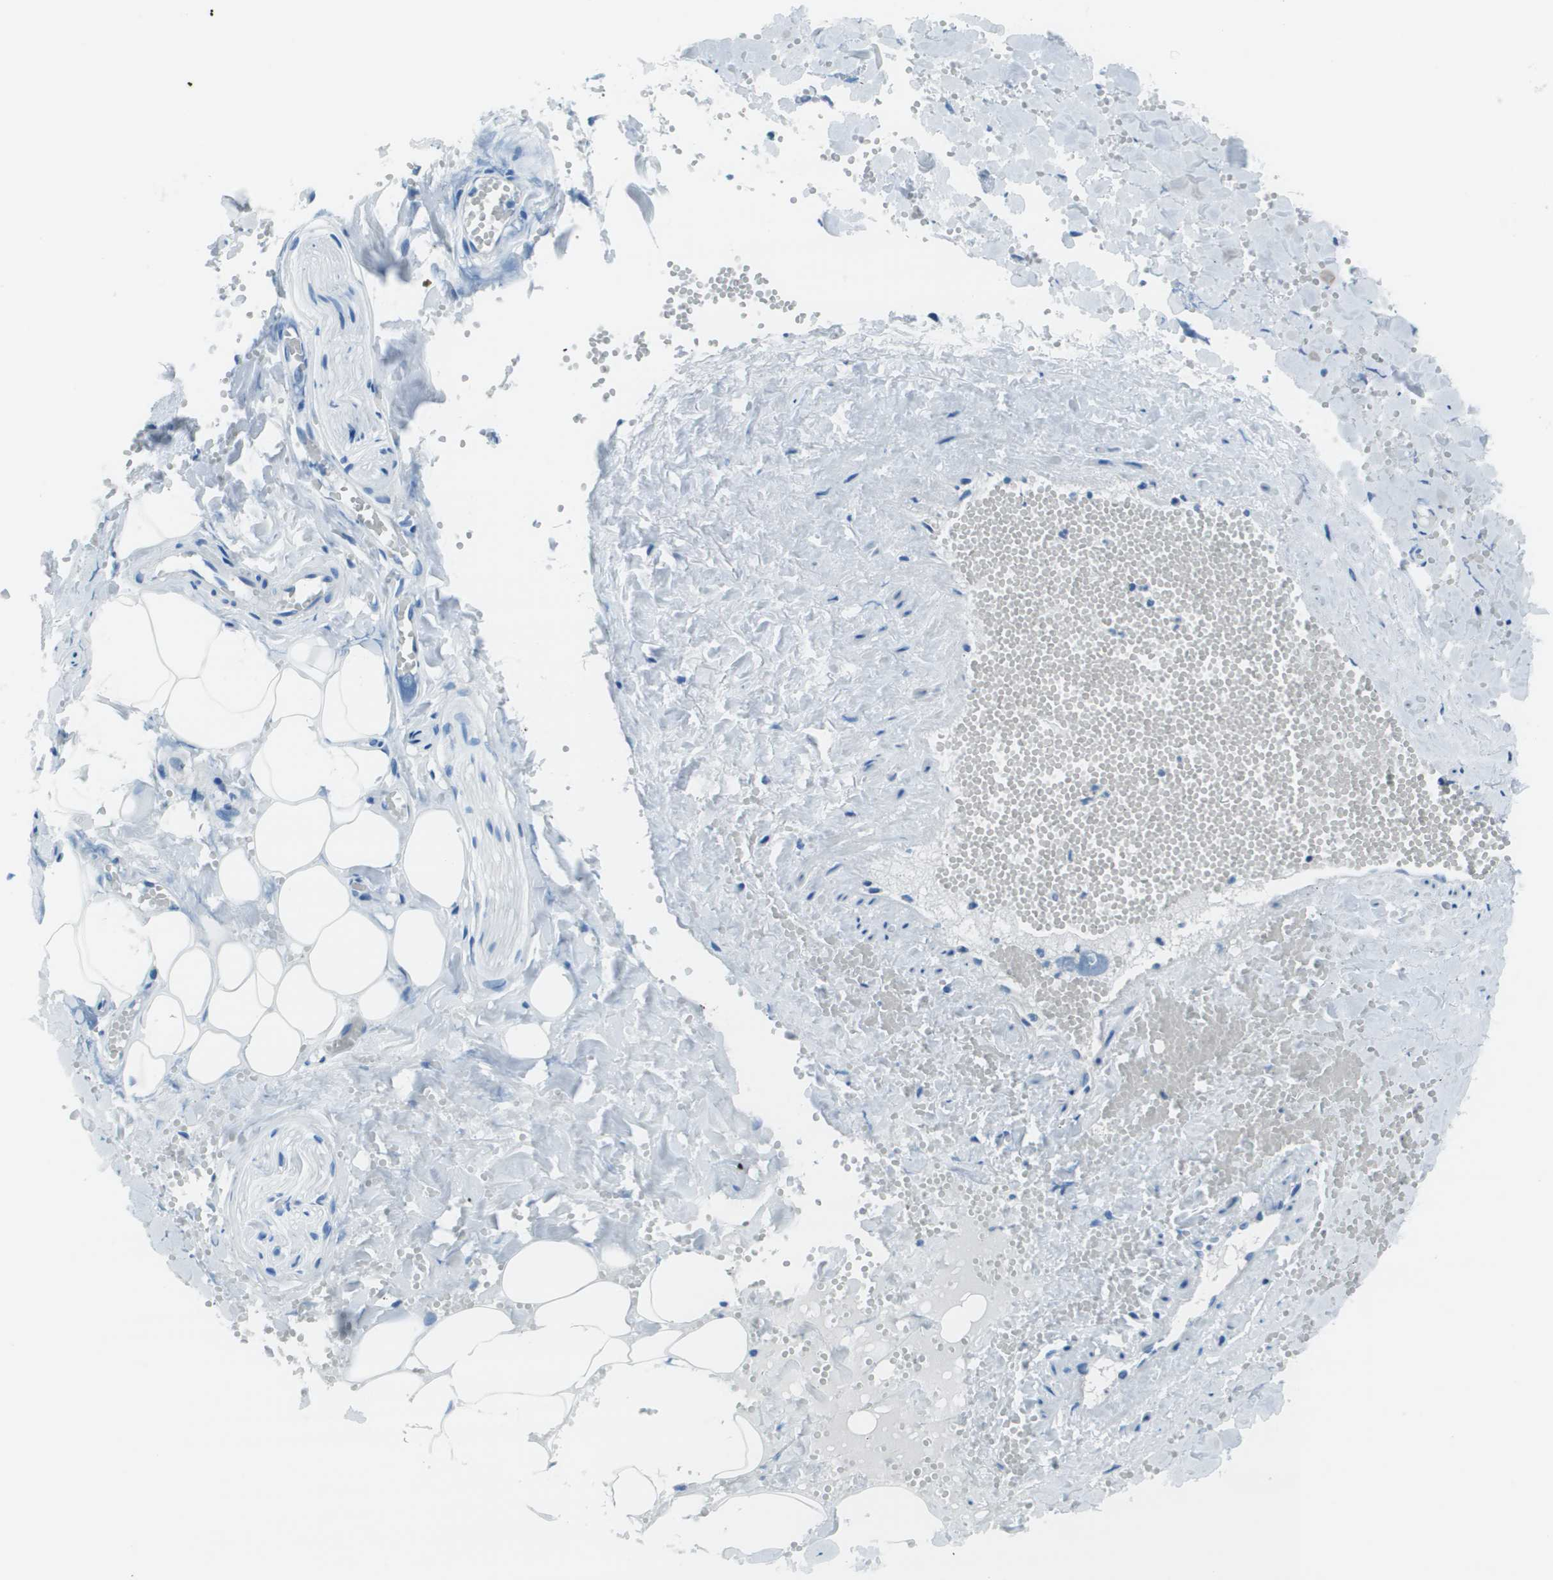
{"staining": {"intensity": "negative", "quantity": "none", "location": "none"}, "tissue": "salivary gland", "cell_type": "Glandular cells", "image_type": "normal", "snomed": [{"axis": "morphology", "description": "Normal tissue, NOS"}, {"axis": "topography", "description": "Salivary gland"}], "caption": "The immunohistochemistry micrograph has no significant staining in glandular cells of salivary gland. (DAB (3,3'-diaminobenzidine) immunohistochemistry visualized using brightfield microscopy, high magnification).", "gene": "STIP1", "patient": {"sex": "male", "age": 62}}